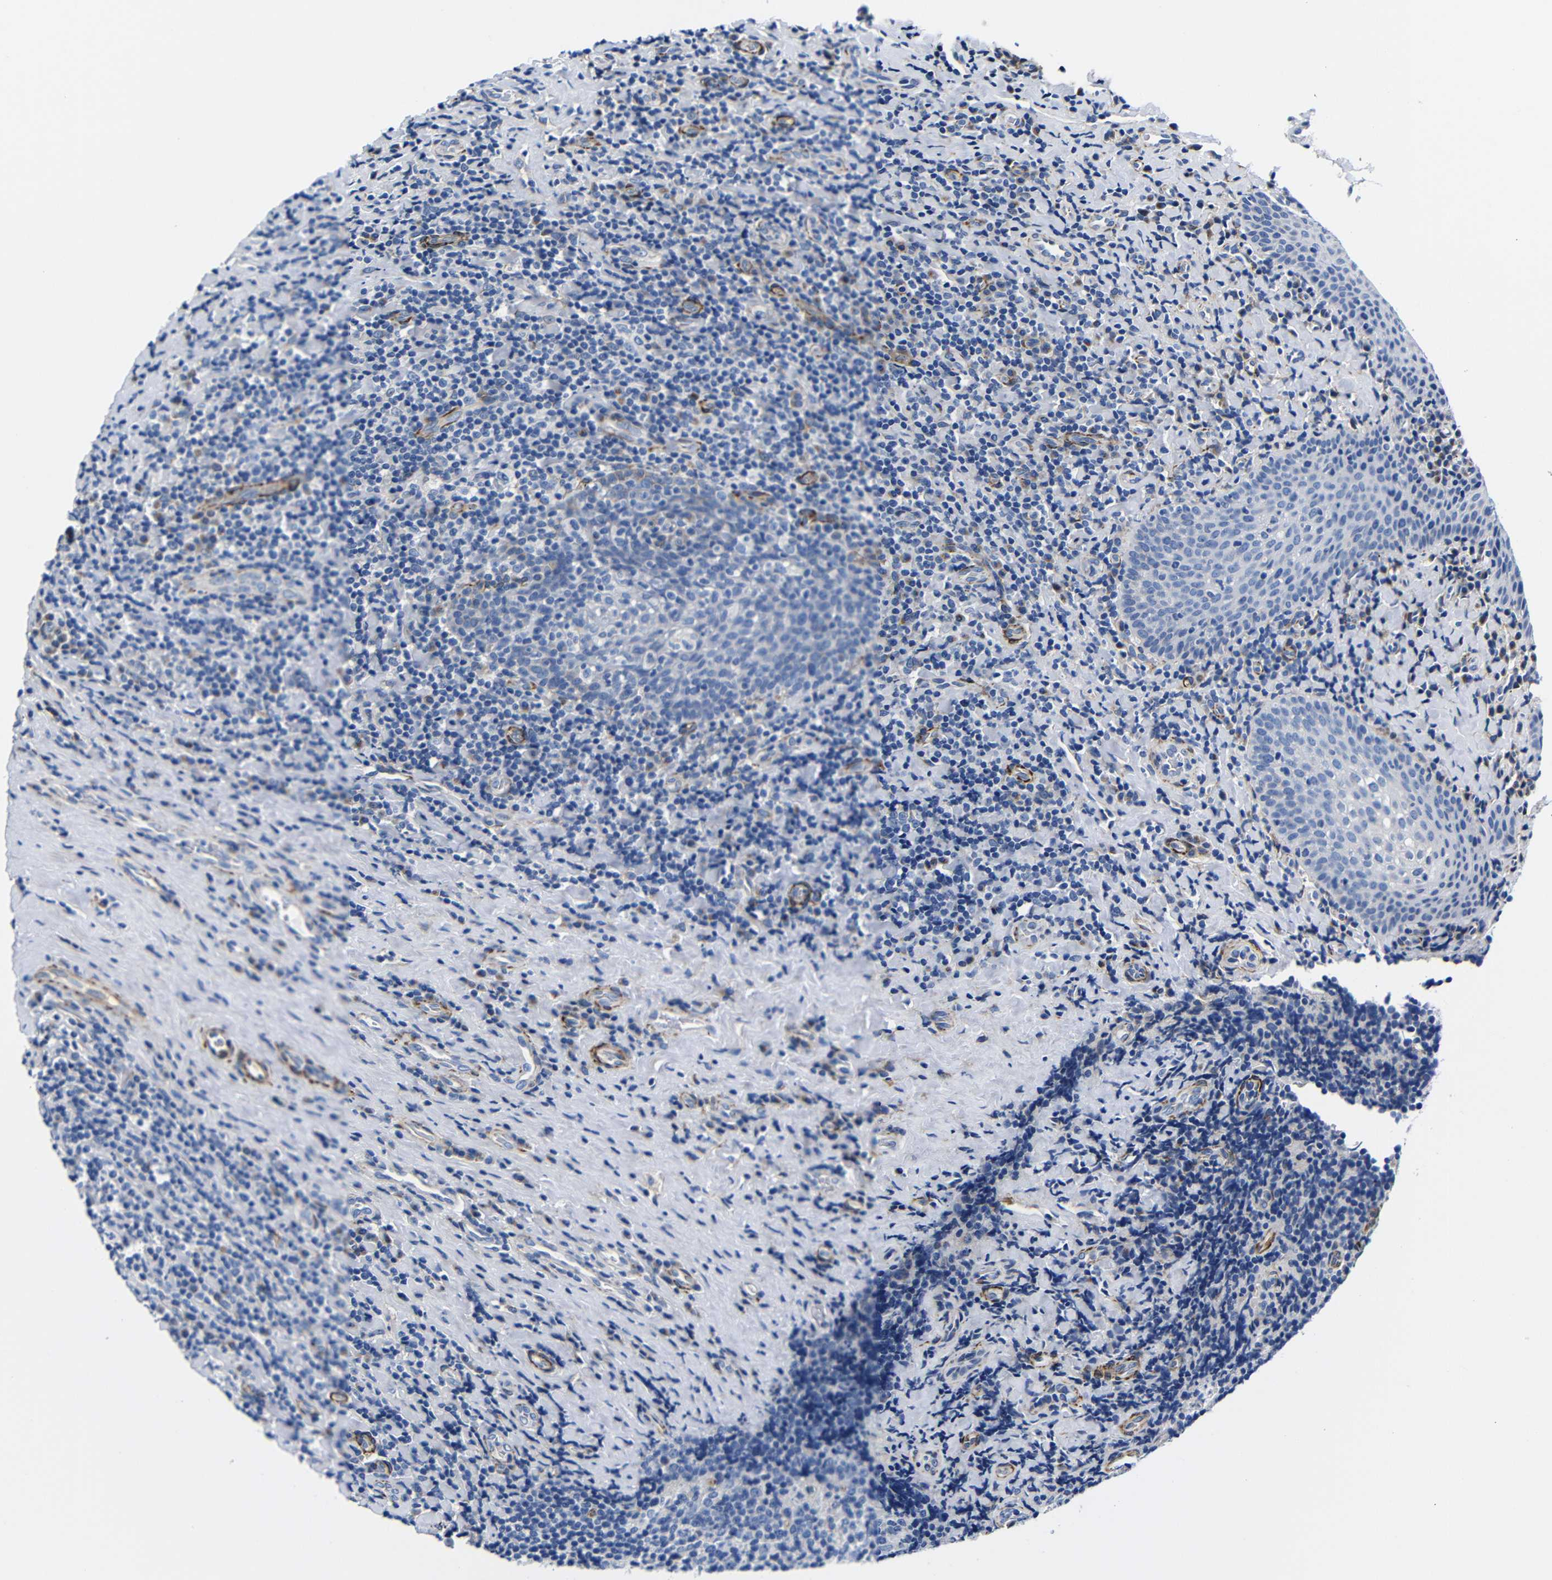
{"staining": {"intensity": "negative", "quantity": "none", "location": "none"}, "tissue": "tonsil", "cell_type": "Germinal center cells", "image_type": "normal", "snomed": [{"axis": "morphology", "description": "Normal tissue, NOS"}, {"axis": "topography", "description": "Tonsil"}], "caption": "The micrograph reveals no staining of germinal center cells in unremarkable tonsil. (Stains: DAB (3,3'-diaminobenzidine) IHC with hematoxylin counter stain, Microscopy: brightfield microscopy at high magnification).", "gene": "LRIG1", "patient": {"sex": "male", "age": 17}}